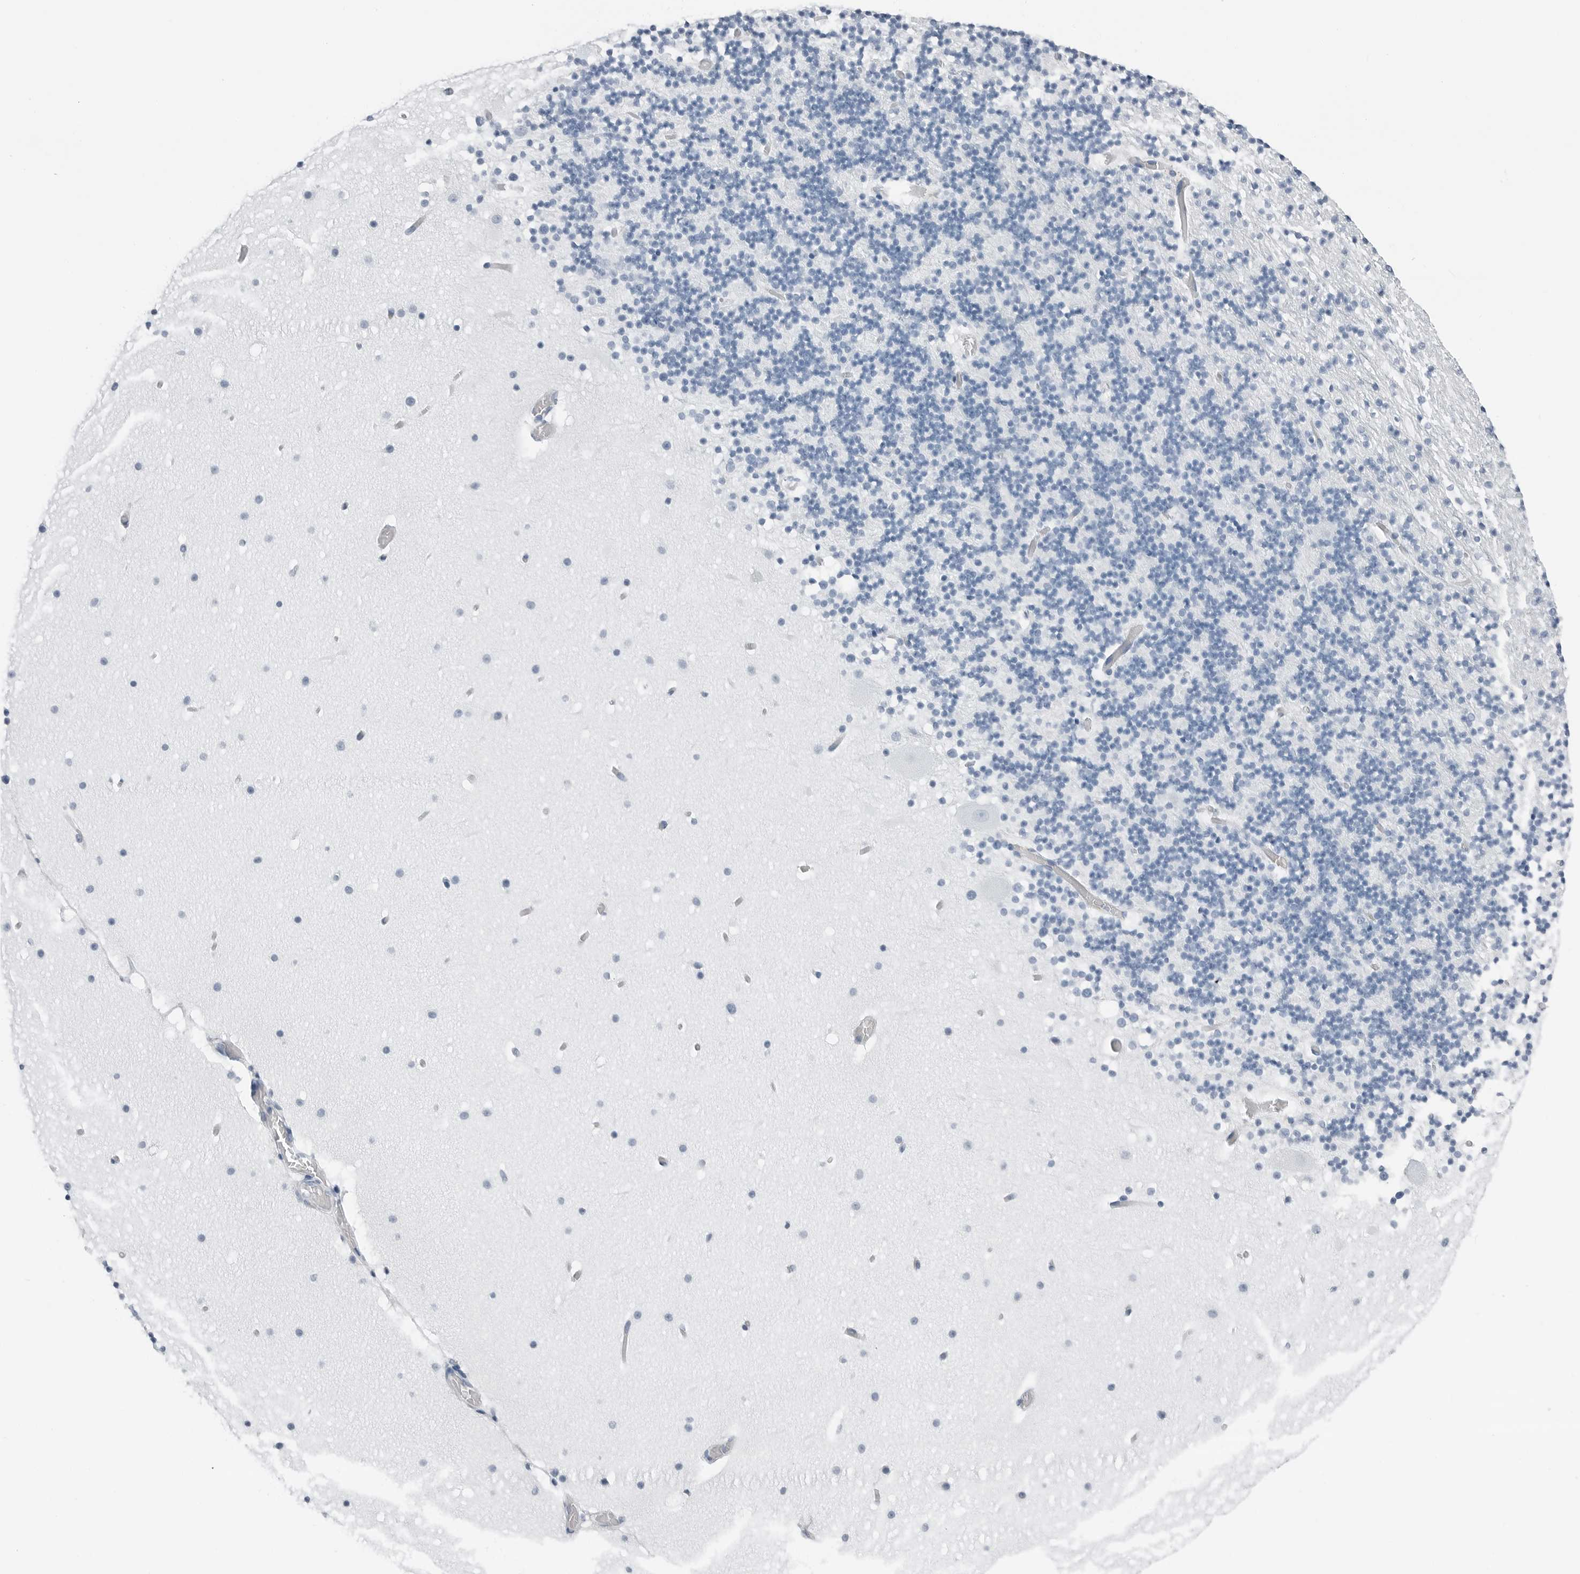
{"staining": {"intensity": "negative", "quantity": "none", "location": "none"}, "tissue": "cerebellum", "cell_type": "Cells in granular layer", "image_type": "normal", "snomed": [{"axis": "morphology", "description": "Normal tissue, NOS"}, {"axis": "topography", "description": "Cerebellum"}], "caption": "Protein analysis of benign cerebellum shows no significant staining in cells in granular layer.", "gene": "SLPI", "patient": {"sex": "male", "age": 57}}